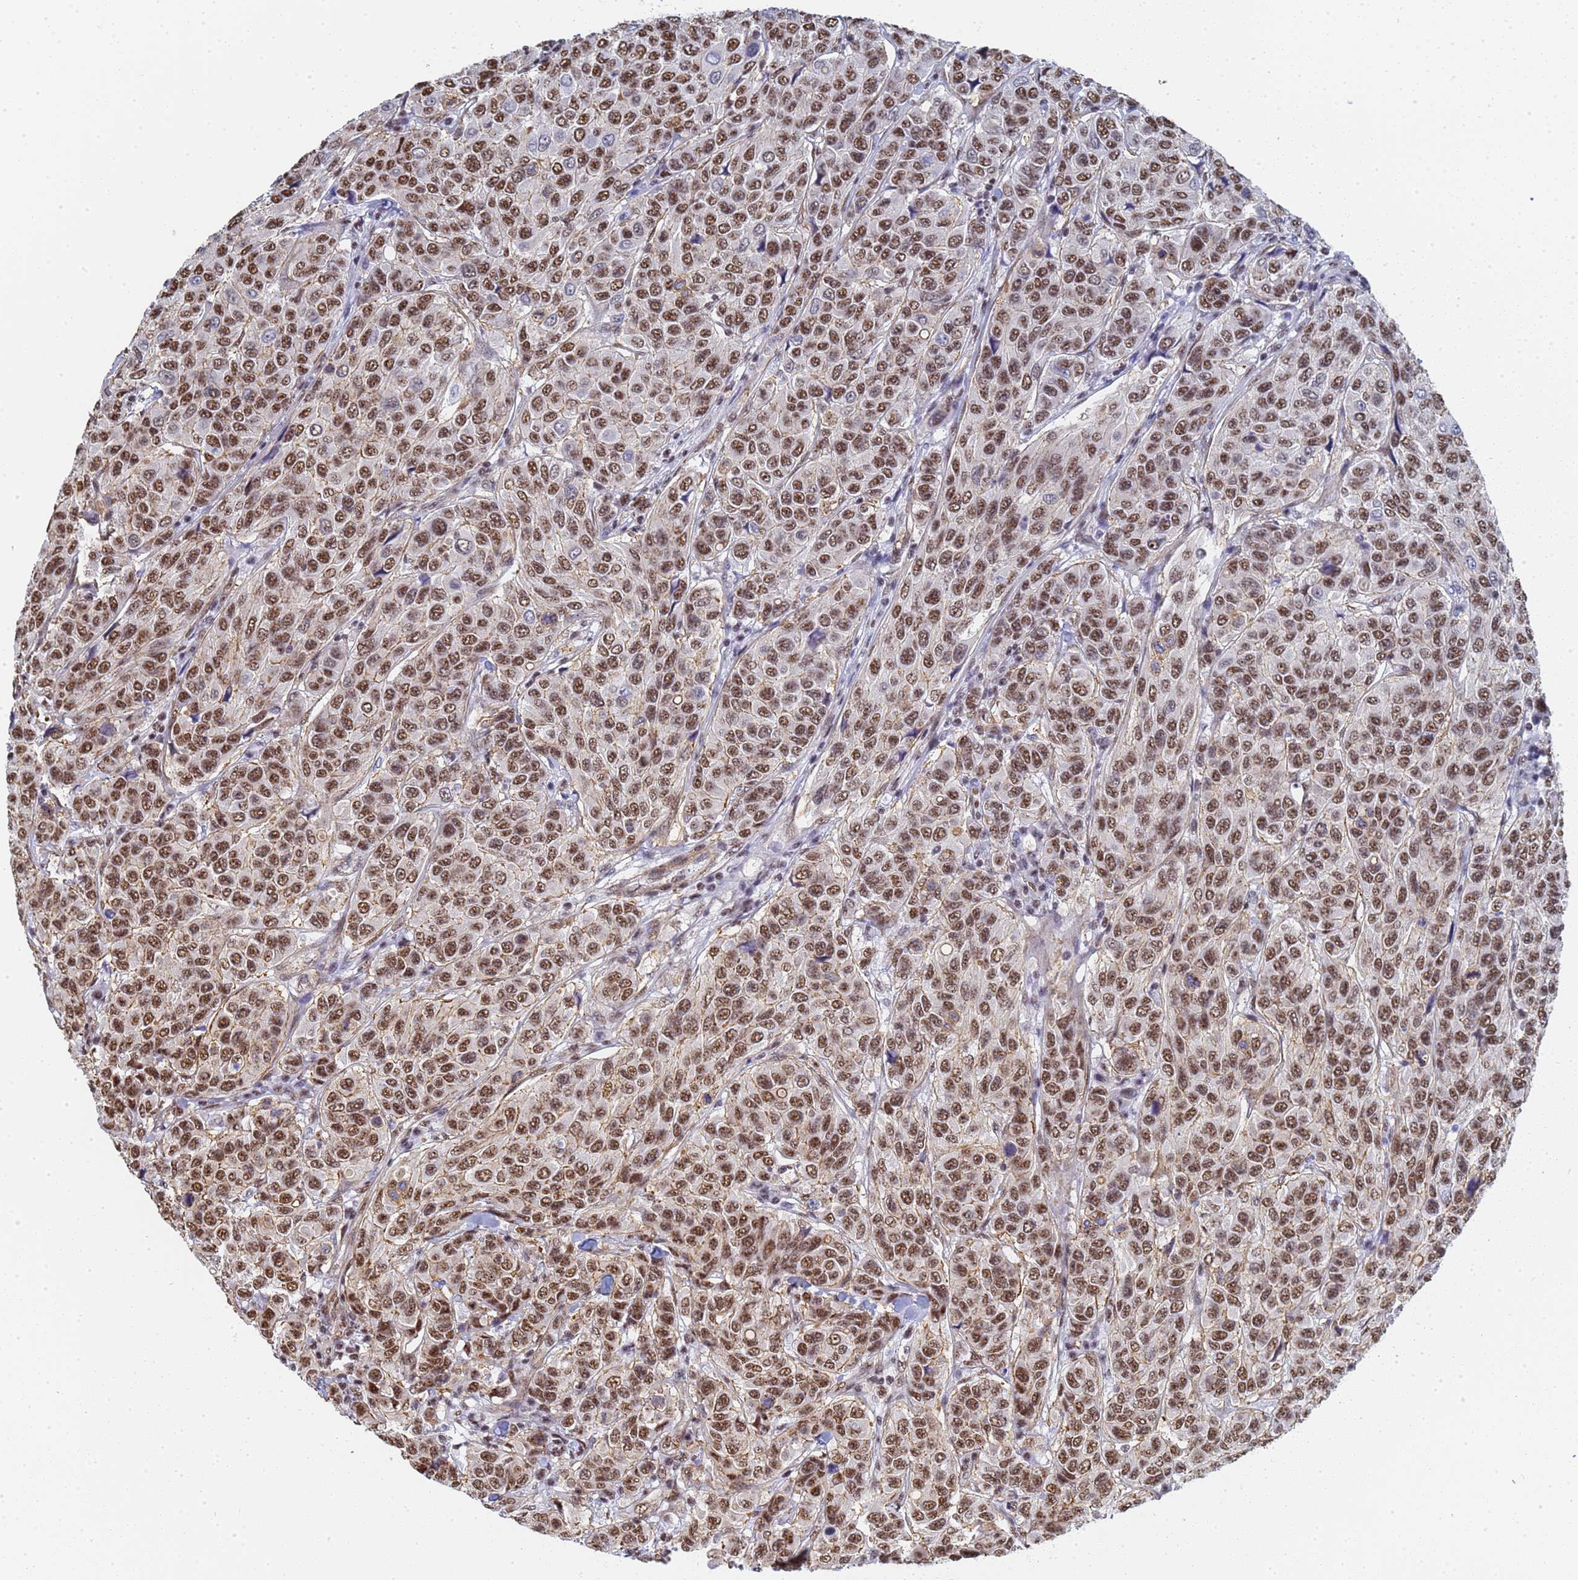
{"staining": {"intensity": "strong", "quantity": ">75%", "location": "nuclear"}, "tissue": "breast cancer", "cell_type": "Tumor cells", "image_type": "cancer", "snomed": [{"axis": "morphology", "description": "Duct carcinoma"}, {"axis": "topography", "description": "Breast"}], "caption": "Human breast cancer (invasive ductal carcinoma) stained for a protein (brown) shows strong nuclear positive positivity in about >75% of tumor cells.", "gene": "PRRT4", "patient": {"sex": "female", "age": 55}}